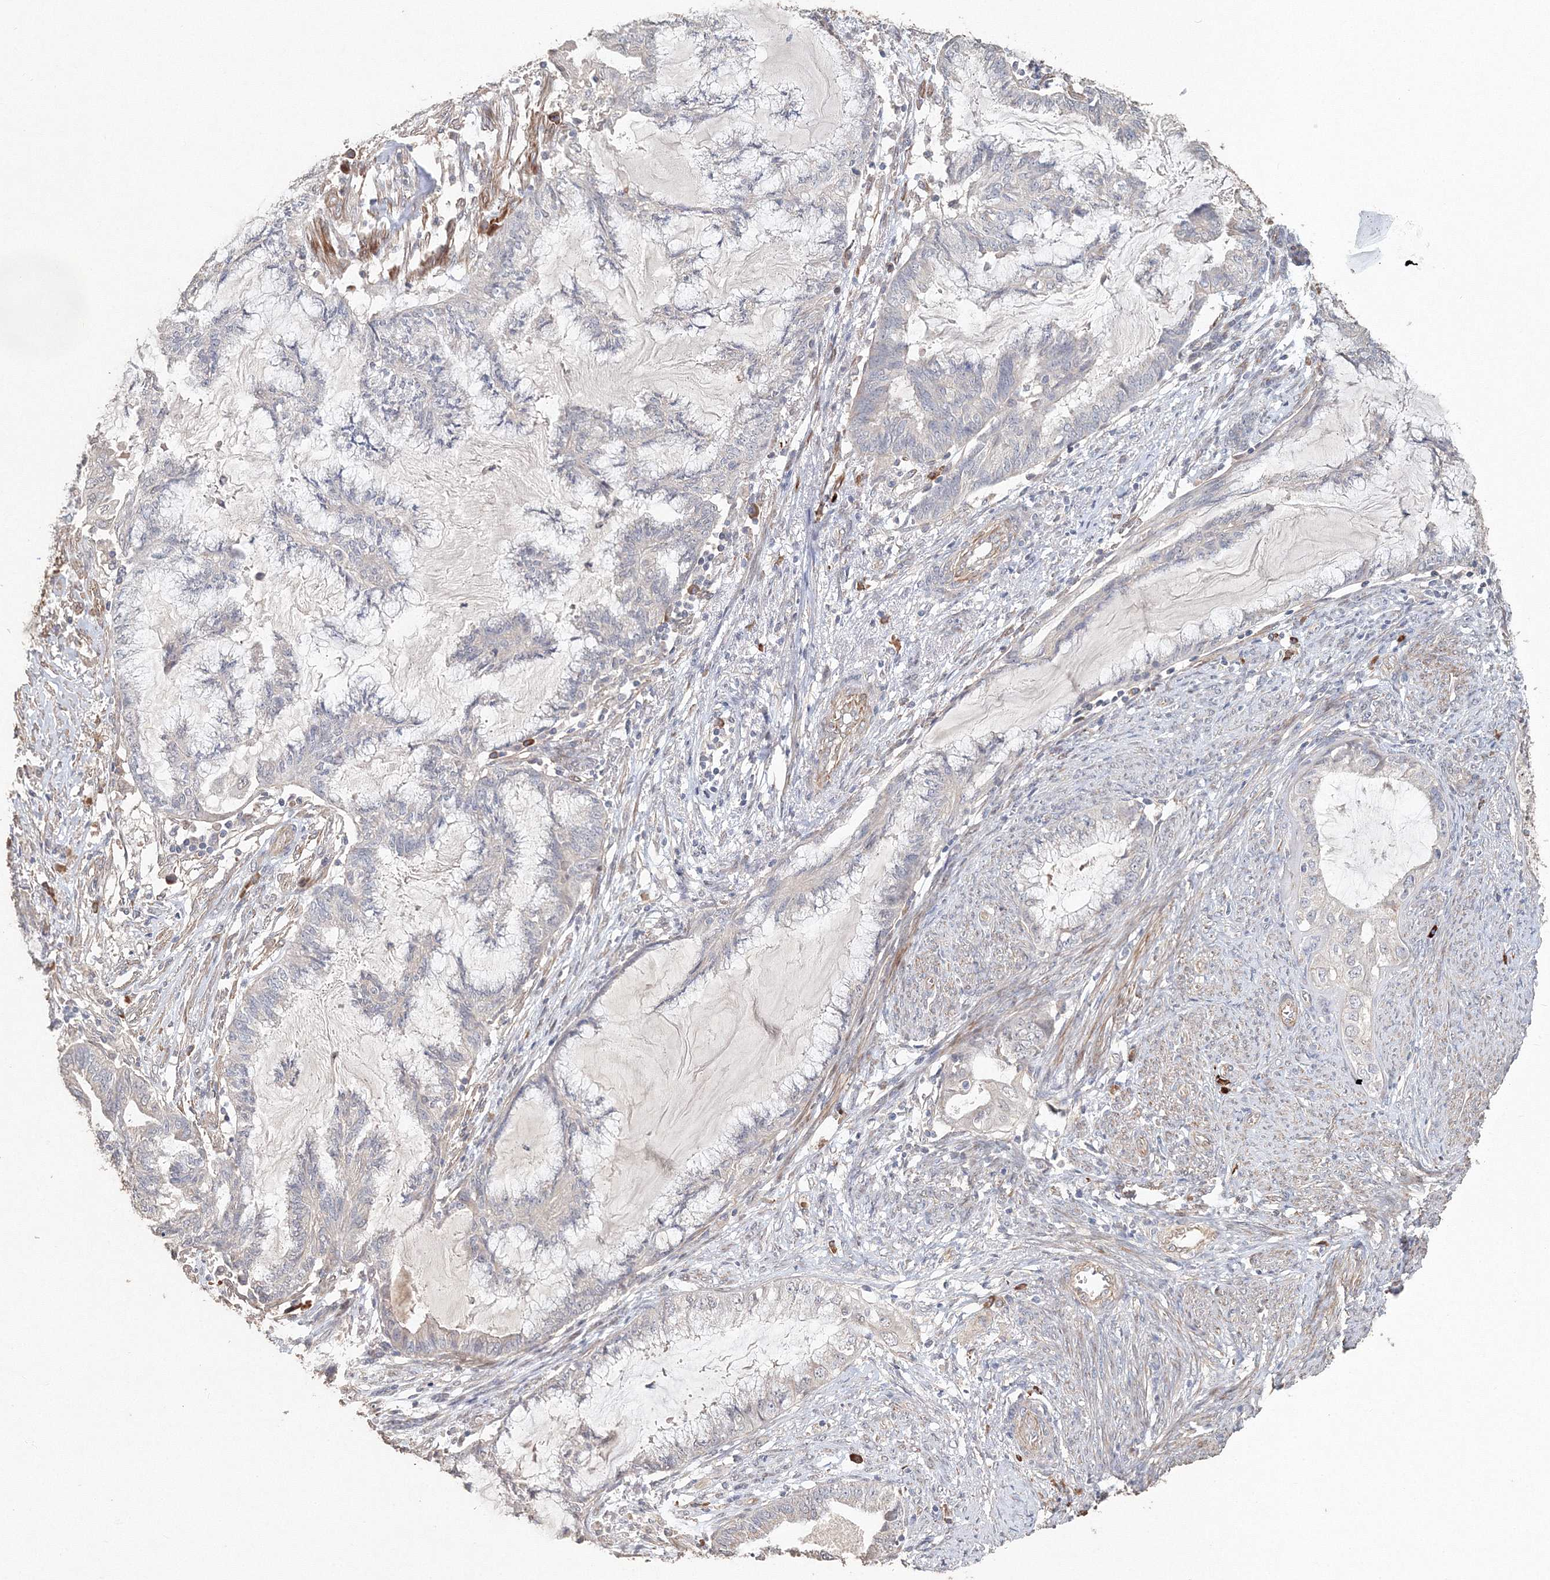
{"staining": {"intensity": "negative", "quantity": "none", "location": "none"}, "tissue": "endometrial cancer", "cell_type": "Tumor cells", "image_type": "cancer", "snomed": [{"axis": "morphology", "description": "Adenocarcinoma, NOS"}, {"axis": "topography", "description": "Endometrium"}], "caption": "Immunohistochemistry (IHC) of human endometrial cancer (adenocarcinoma) shows no expression in tumor cells.", "gene": "NALF2", "patient": {"sex": "female", "age": 86}}